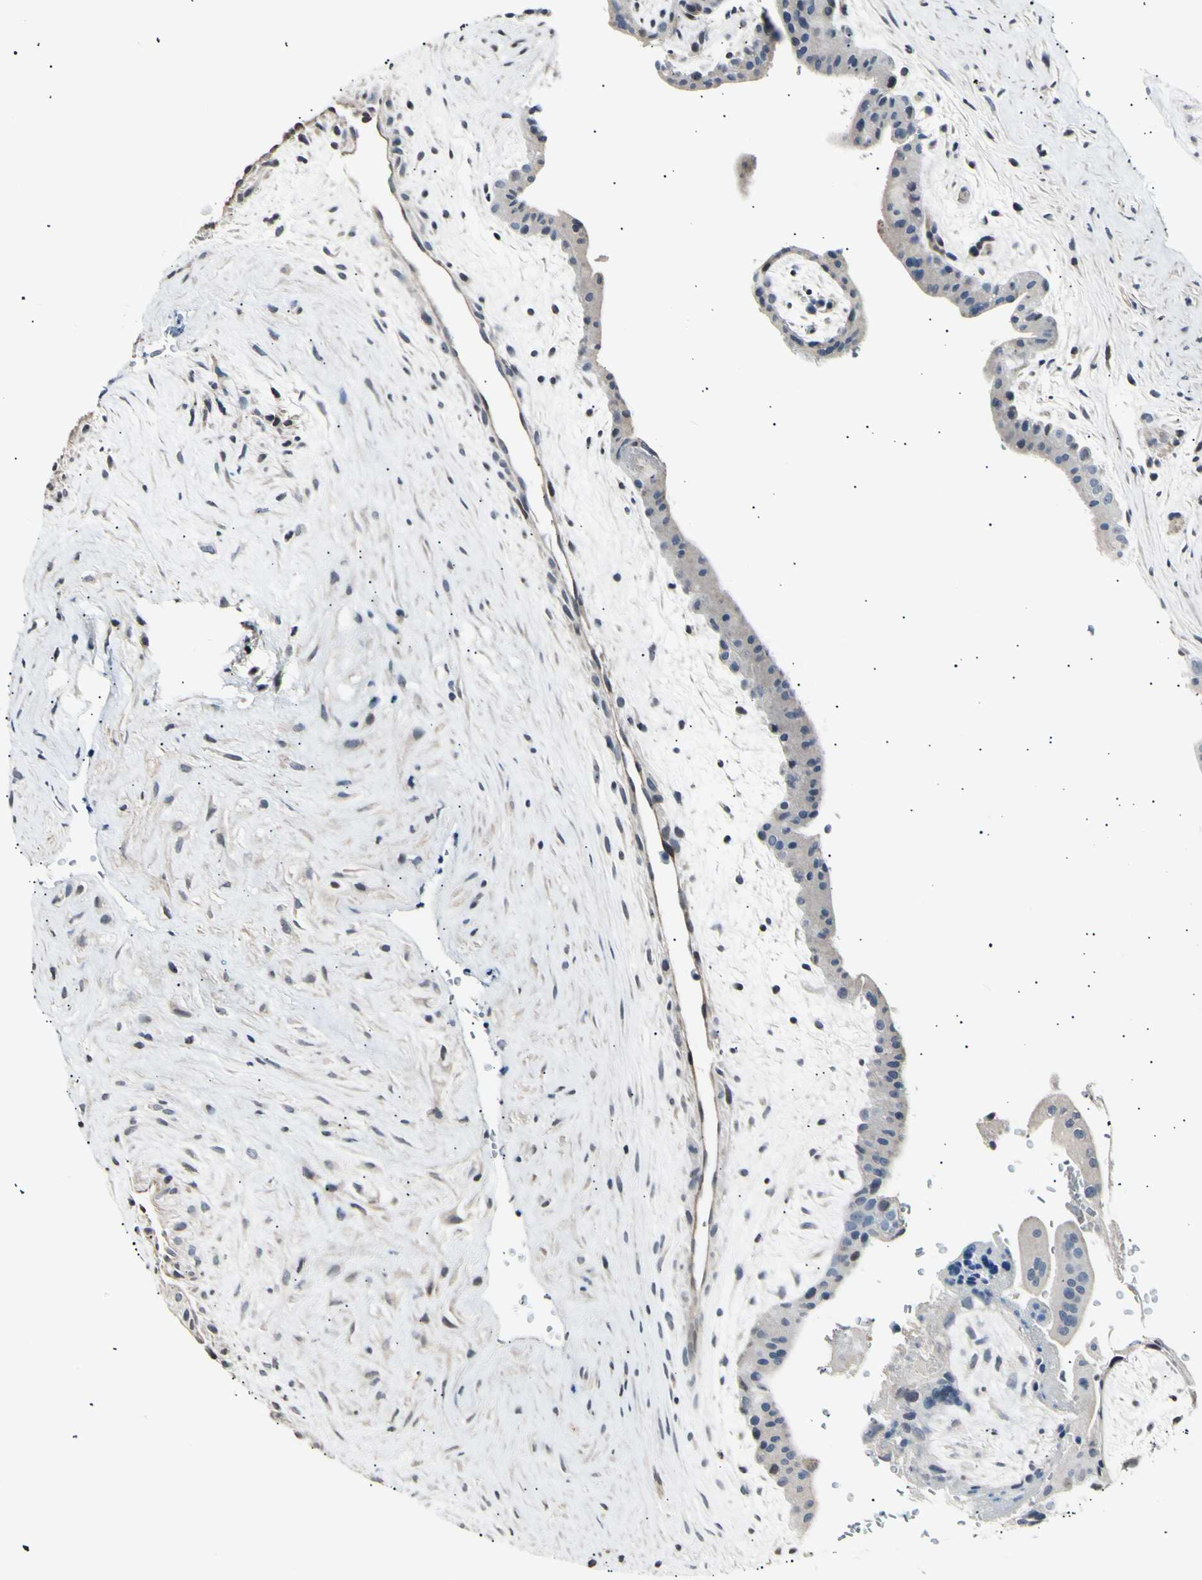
{"staining": {"intensity": "negative", "quantity": "none", "location": "none"}, "tissue": "placenta", "cell_type": "Trophoblastic cells", "image_type": "normal", "snomed": [{"axis": "morphology", "description": "Normal tissue, NOS"}, {"axis": "topography", "description": "Placenta"}], "caption": "The image exhibits no staining of trophoblastic cells in unremarkable placenta.", "gene": "AK1", "patient": {"sex": "female", "age": 35}}